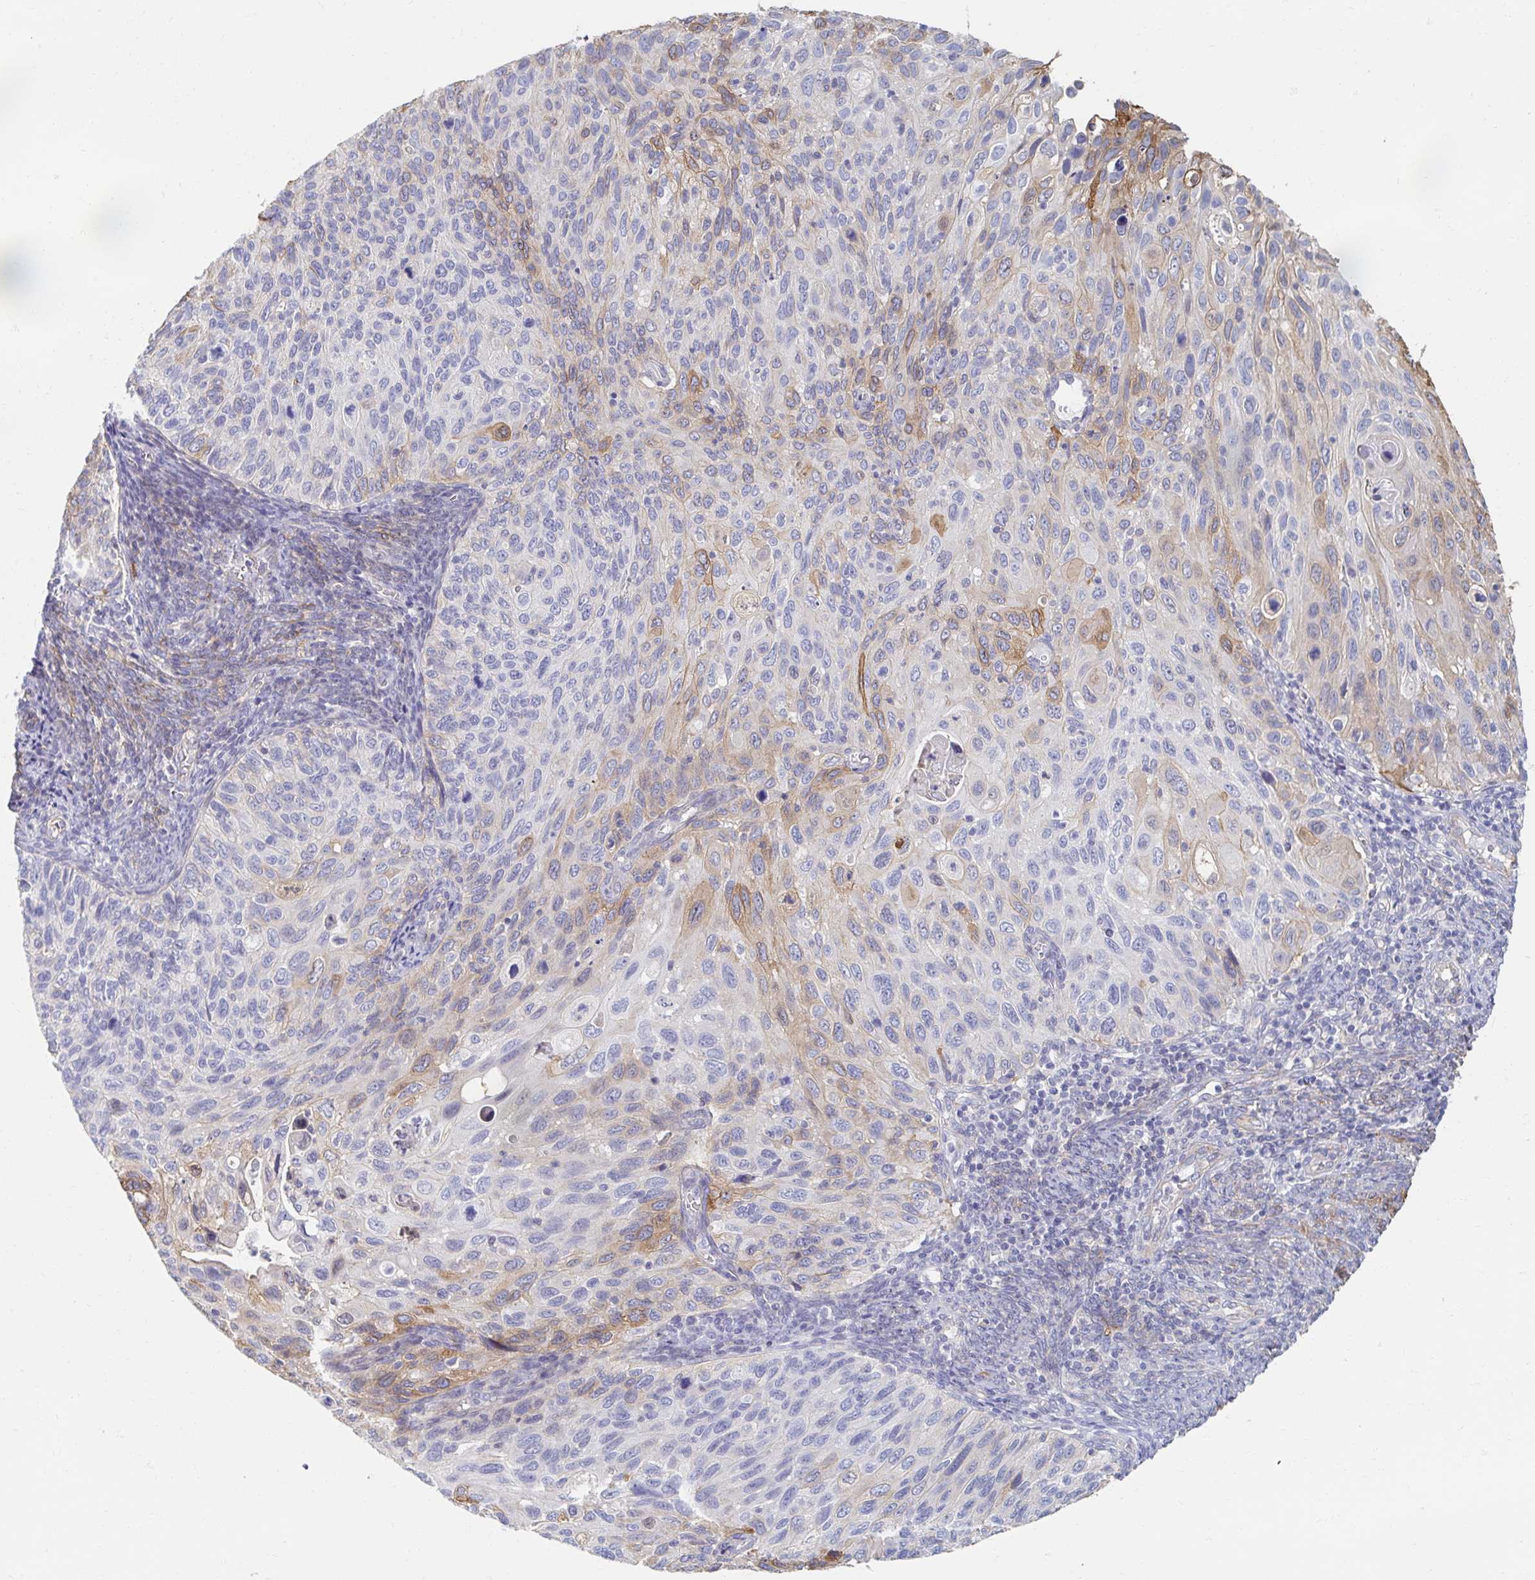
{"staining": {"intensity": "moderate", "quantity": "<25%", "location": "cytoplasmic/membranous"}, "tissue": "cervical cancer", "cell_type": "Tumor cells", "image_type": "cancer", "snomed": [{"axis": "morphology", "description": "Squamous cell carcinoma, NOS"}, {"axis": "topography", "description": "Cervix"}], "caption": "A high-resolution photomicrograph shows IHC staining of squamous cell carcinoma (cervical), which shows moderate cytoplasmic/membranous staining in approximately <25% of tumor cells. (Stains: DAB (3,3'-diaminobenzidine) in brown, nuclei in blue, Microscopy: brightfield microscopy at high magnification).", "gene": "MYLK2", "patient": {"sex": "female", "age": 70}}